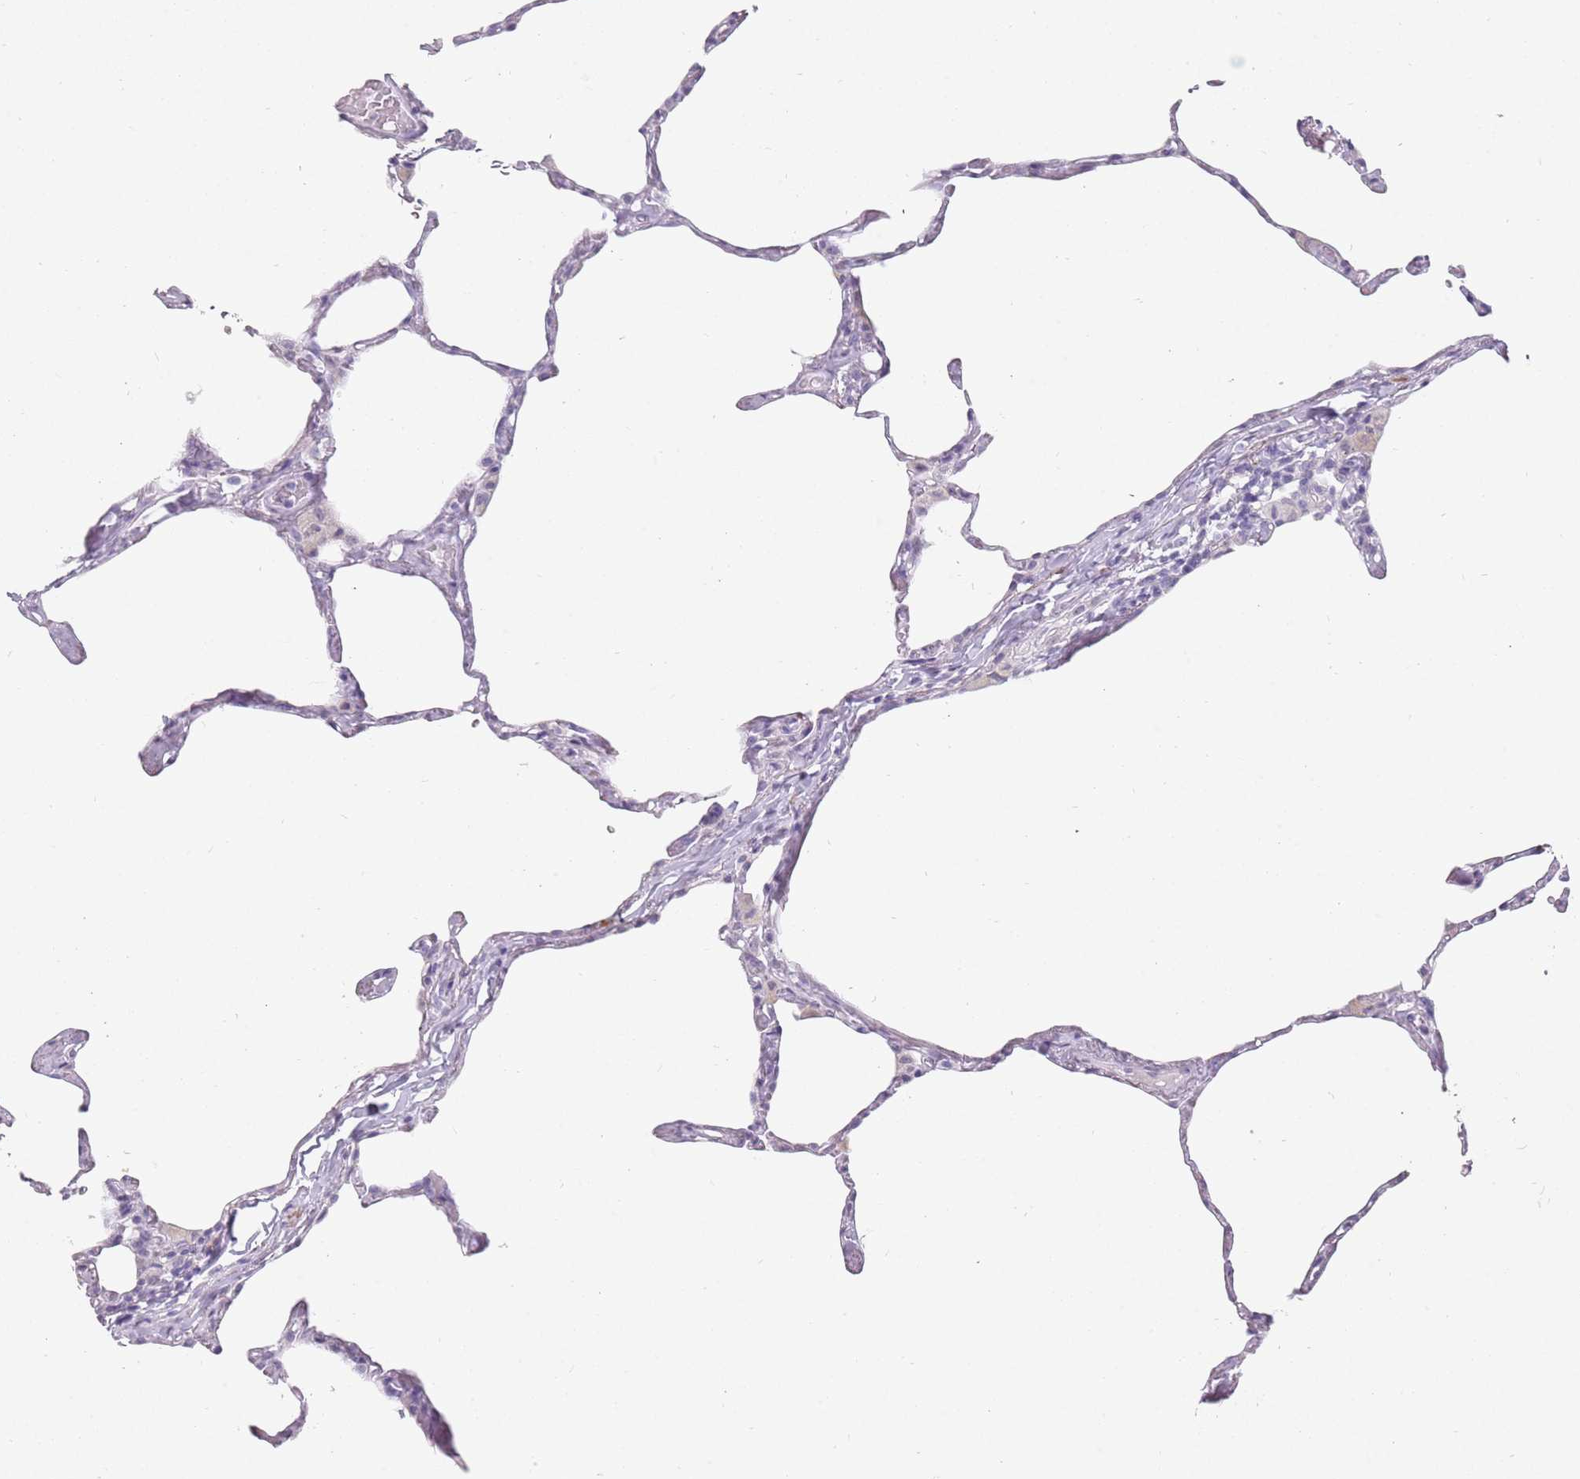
{"staining": {"intensity": "negative", "quantity": "none", "location": "none"}, "tissue": "lung", "cell_type": "Alveolar cells", "image_type": "normal", "snomed": [{"axis": "morphology", "description": "Normal tissue, NOS"}, {"axis": "topography", "description": "Lung"}], "caption": "A micrograph of lung stained for a protein displays no brown staining in alveolar cells.", "gene": "DDX4", "patient": {"sex": "male", "age": 65}}